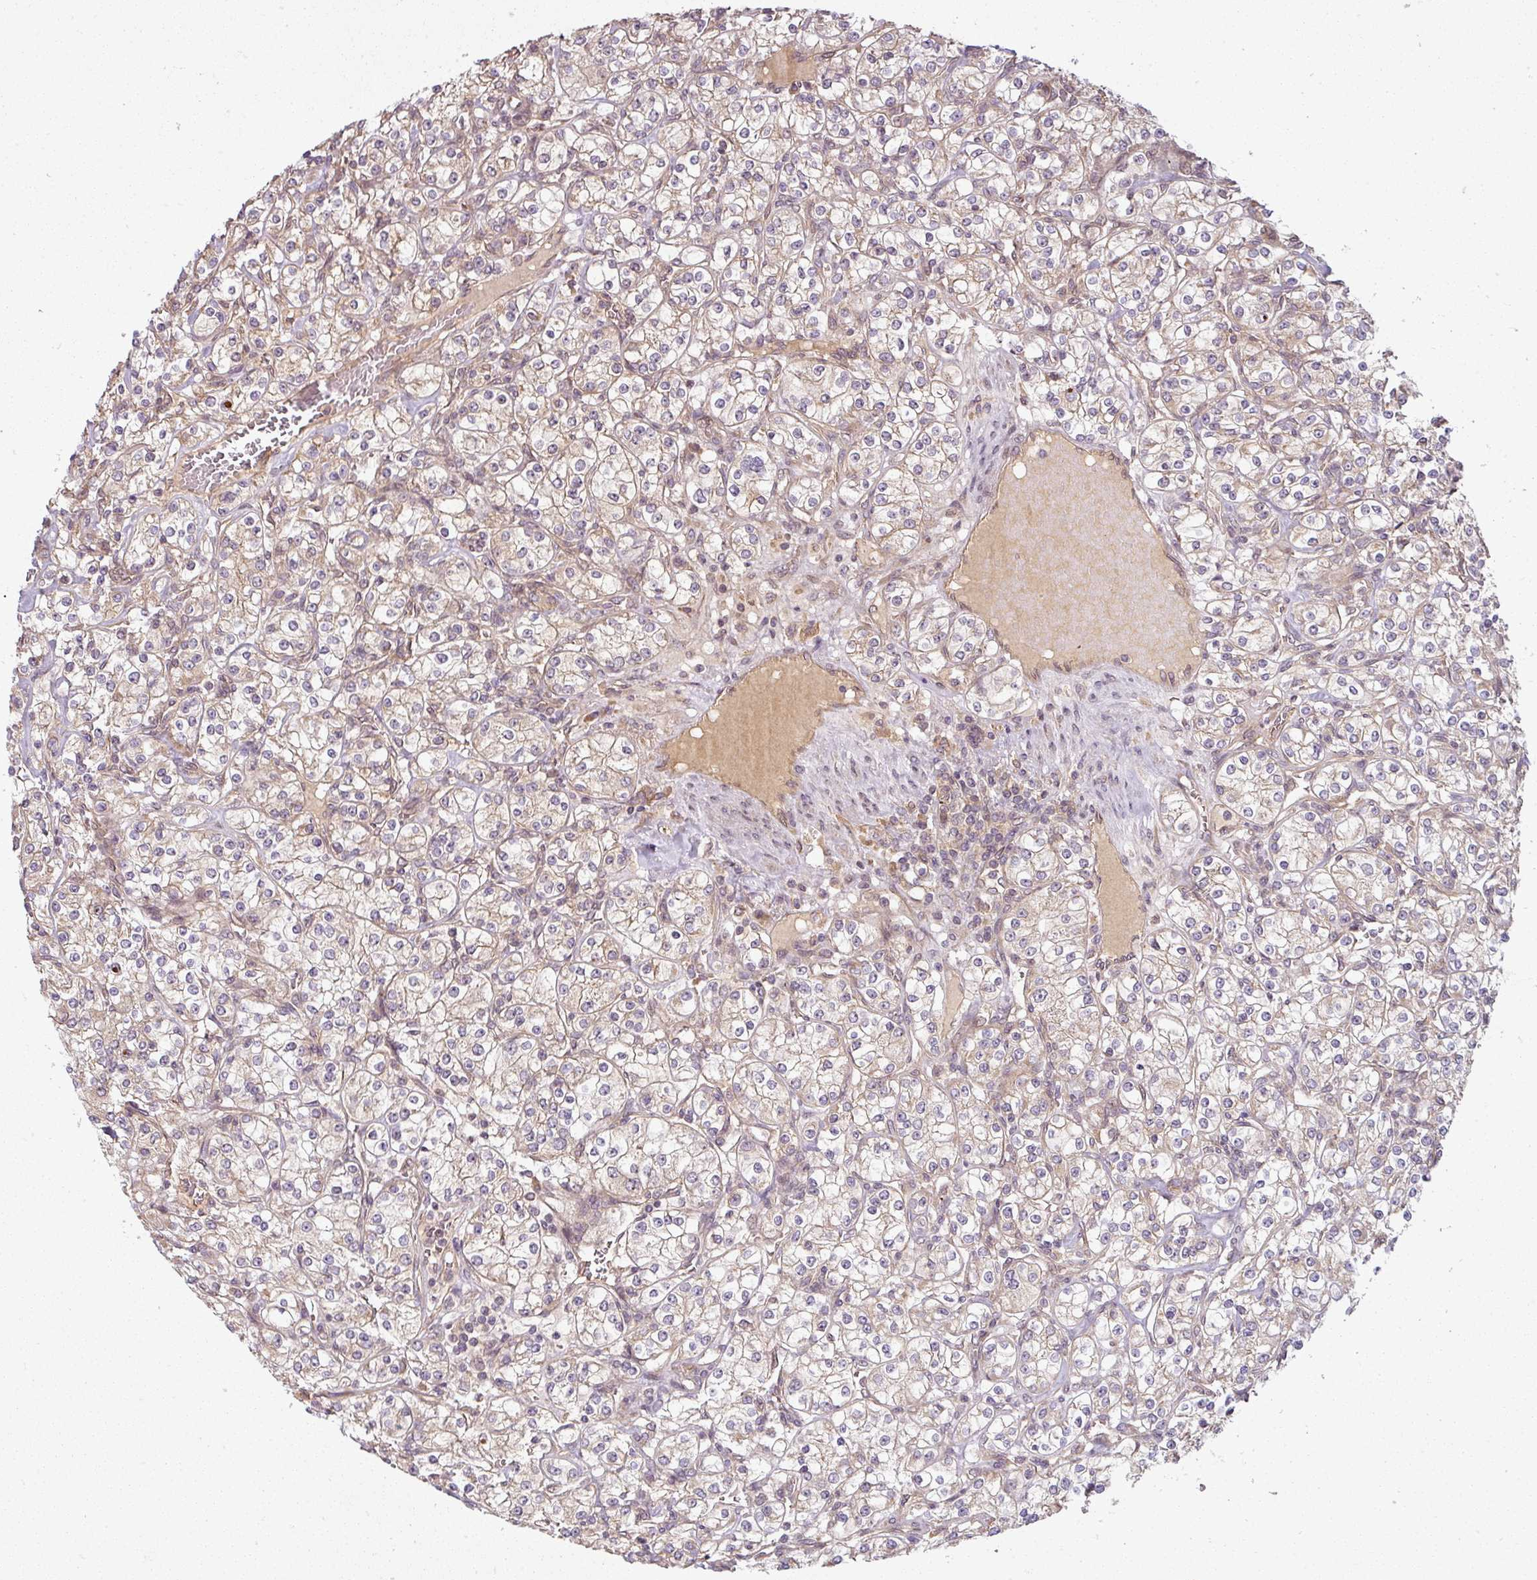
{"staining": {"intensity": "weak", "quantity": ">75%", "location": "cytoplasmic/membranous"}, "tissue": "renal cancer", "cell_type": "Tumor cells", "image_type": "cancer", "snomed": [{"axis": "morphology", "description": "Adenocarcinoma, NOS"}, {"axis": "topography", "description": "Kidney"}], "caption": "There is low levels of weak cytoplasmic/membranous staining in tumor cells of renal cancer, as demonstrated by immunohistochemical staining (brown color).", "gene": "RNF31", "patient": {"sex": "male", "age": 77}}